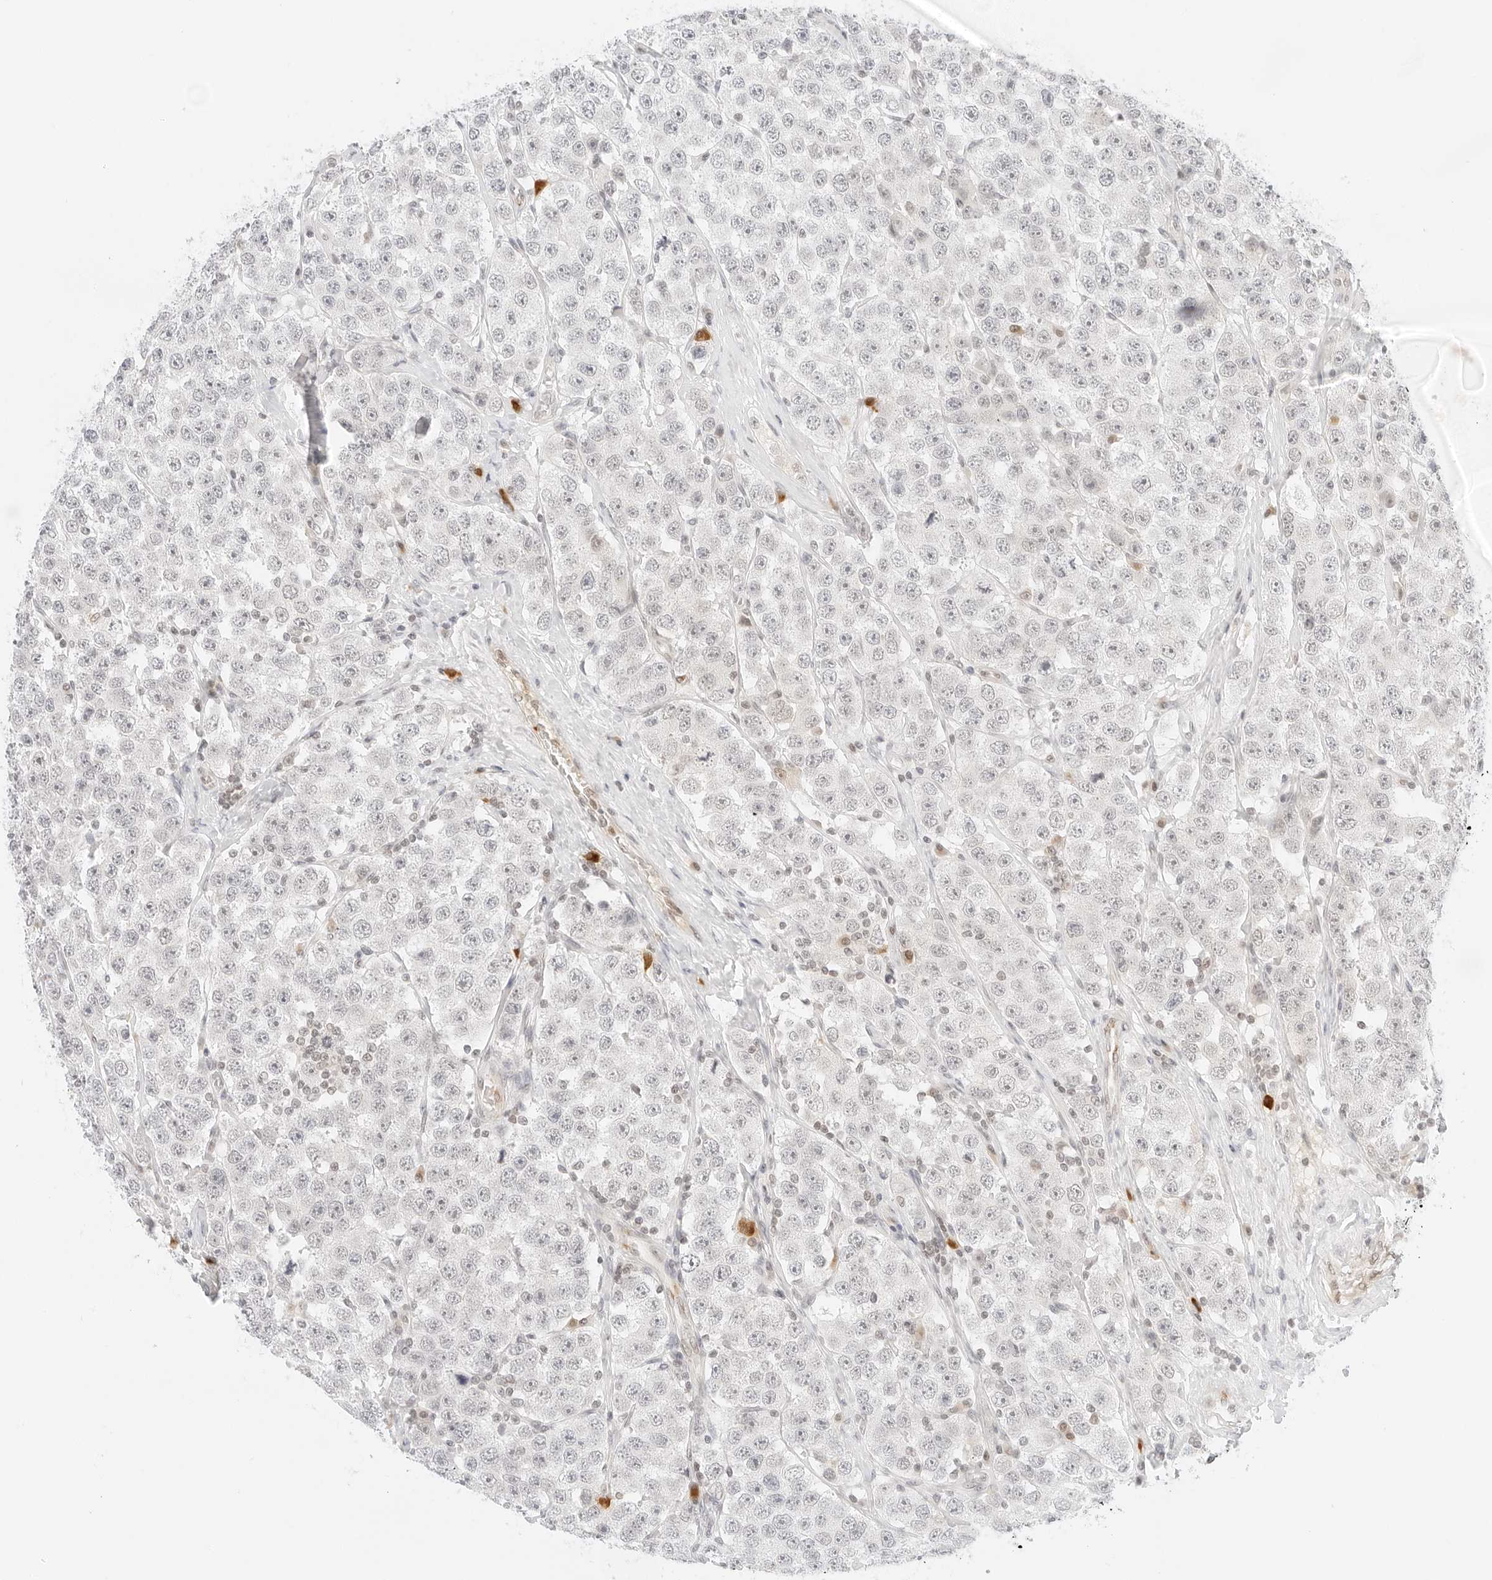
{"staining": {"intensity": "negative", "quantity": "none", "location": "none"}, "tissue": "testis cancer", "cell_type": "Tumor cells", "image_type": "cancer", "snomed": [{"axis": "morphology", "description": "Seminoma, NOS"}, {"axis": "topography", "description": "Testis"}], "caption": "The histopathology image displays no significant staining in tumor cells of seminoma (testis).", "gene": "POLR3C", "patient": {"sex": "male", "age": 28}}